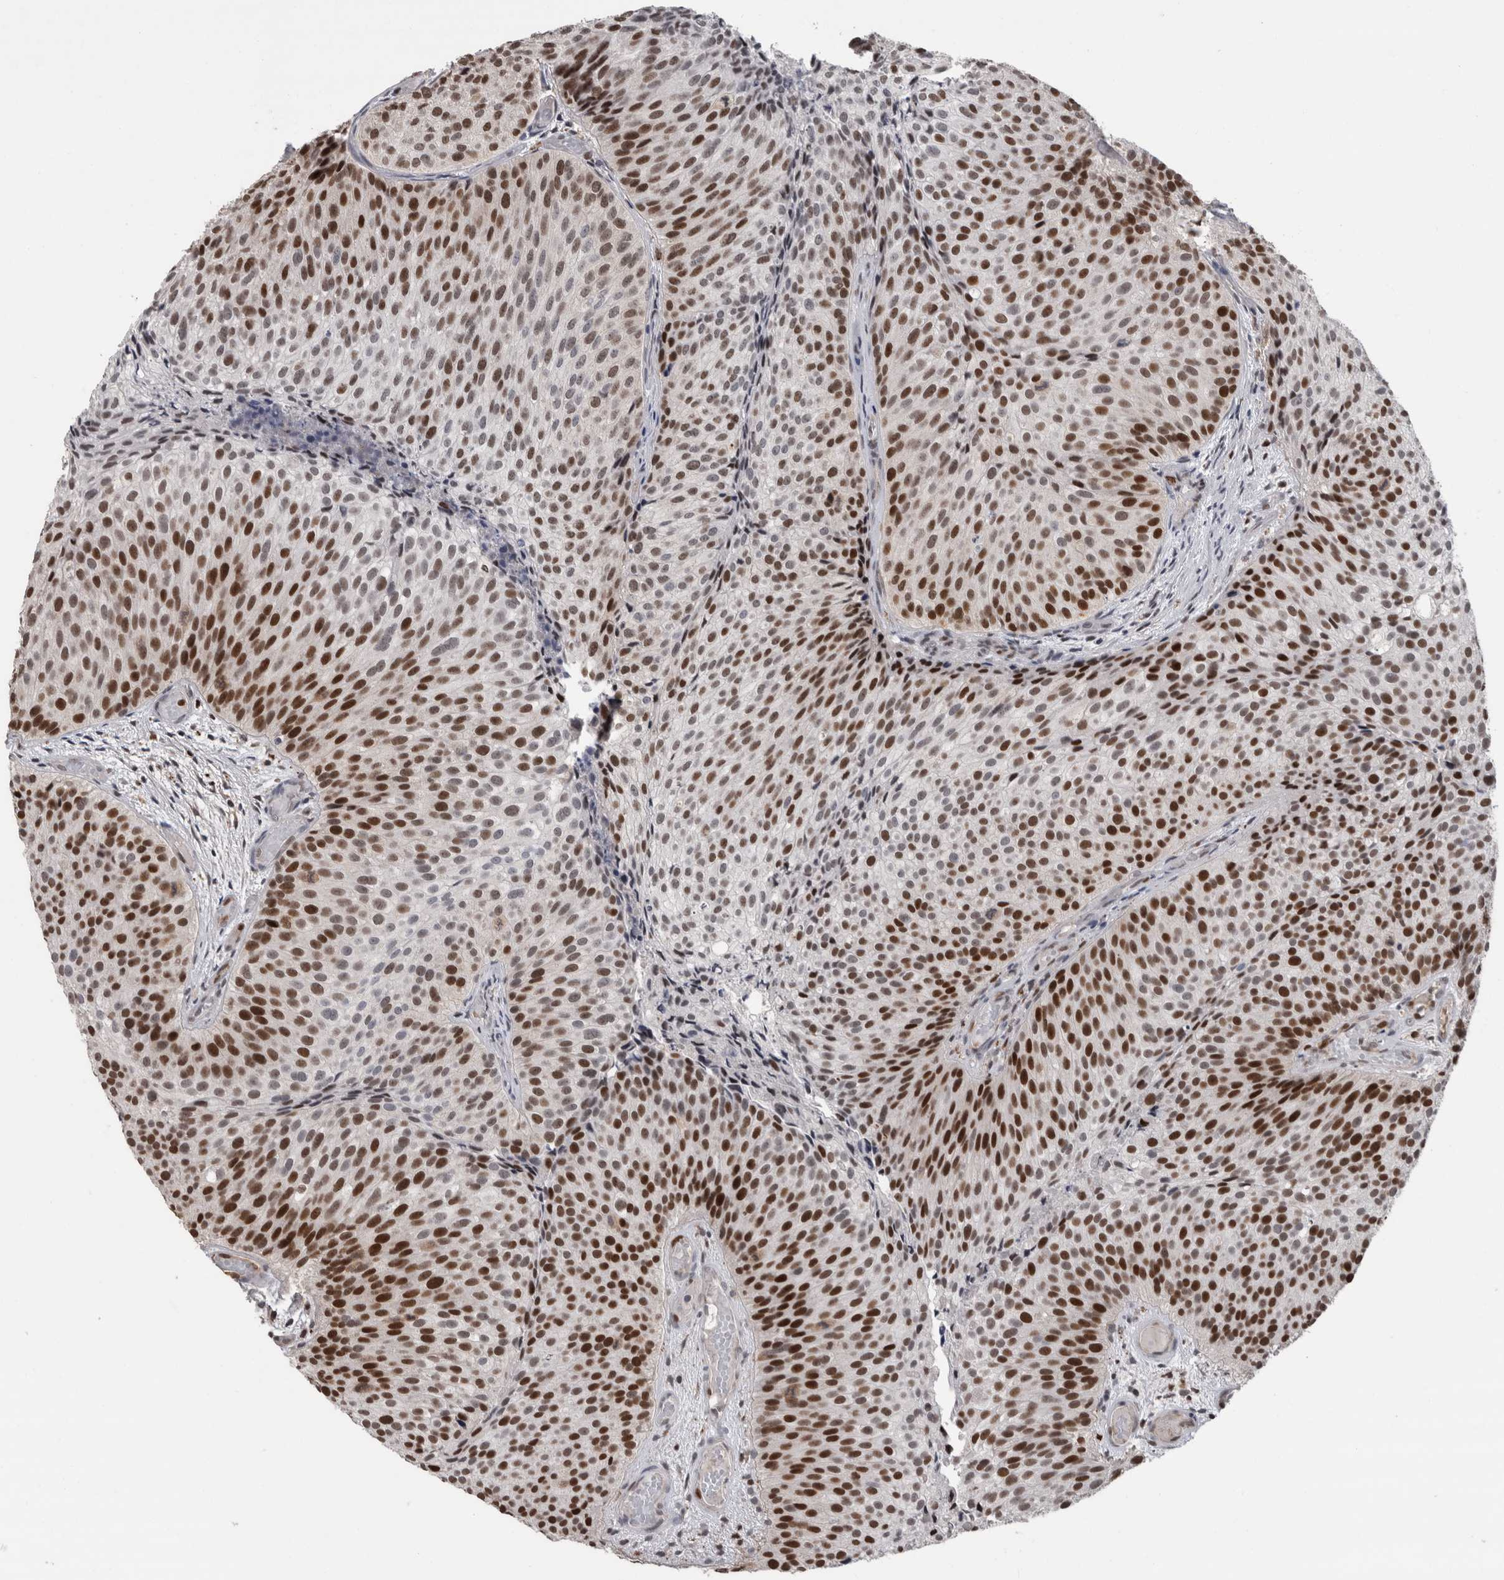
{"staining": {"intensity": "strong", "quantity": ">75%", "location": "nuclear"}, "tissue": "urothelial cancer", "cell_type": "Tumor cells", "image_type": "cancer", "snomed": [{"axis": "morphology", "description": "Urothelial carcinoma, Low grade"}, {"axis": "topography", "description": "Urinary bladder"}], "caption": "An immunohistochemistry micrograph of neoplastic tissue is shown. Protein staining in brown labels strong nuclear positivity in urothelial carcinoma (low-grade) within tumor cells.", "gene": "POLD2", "patient": {"sex": "male", "age": 86}}